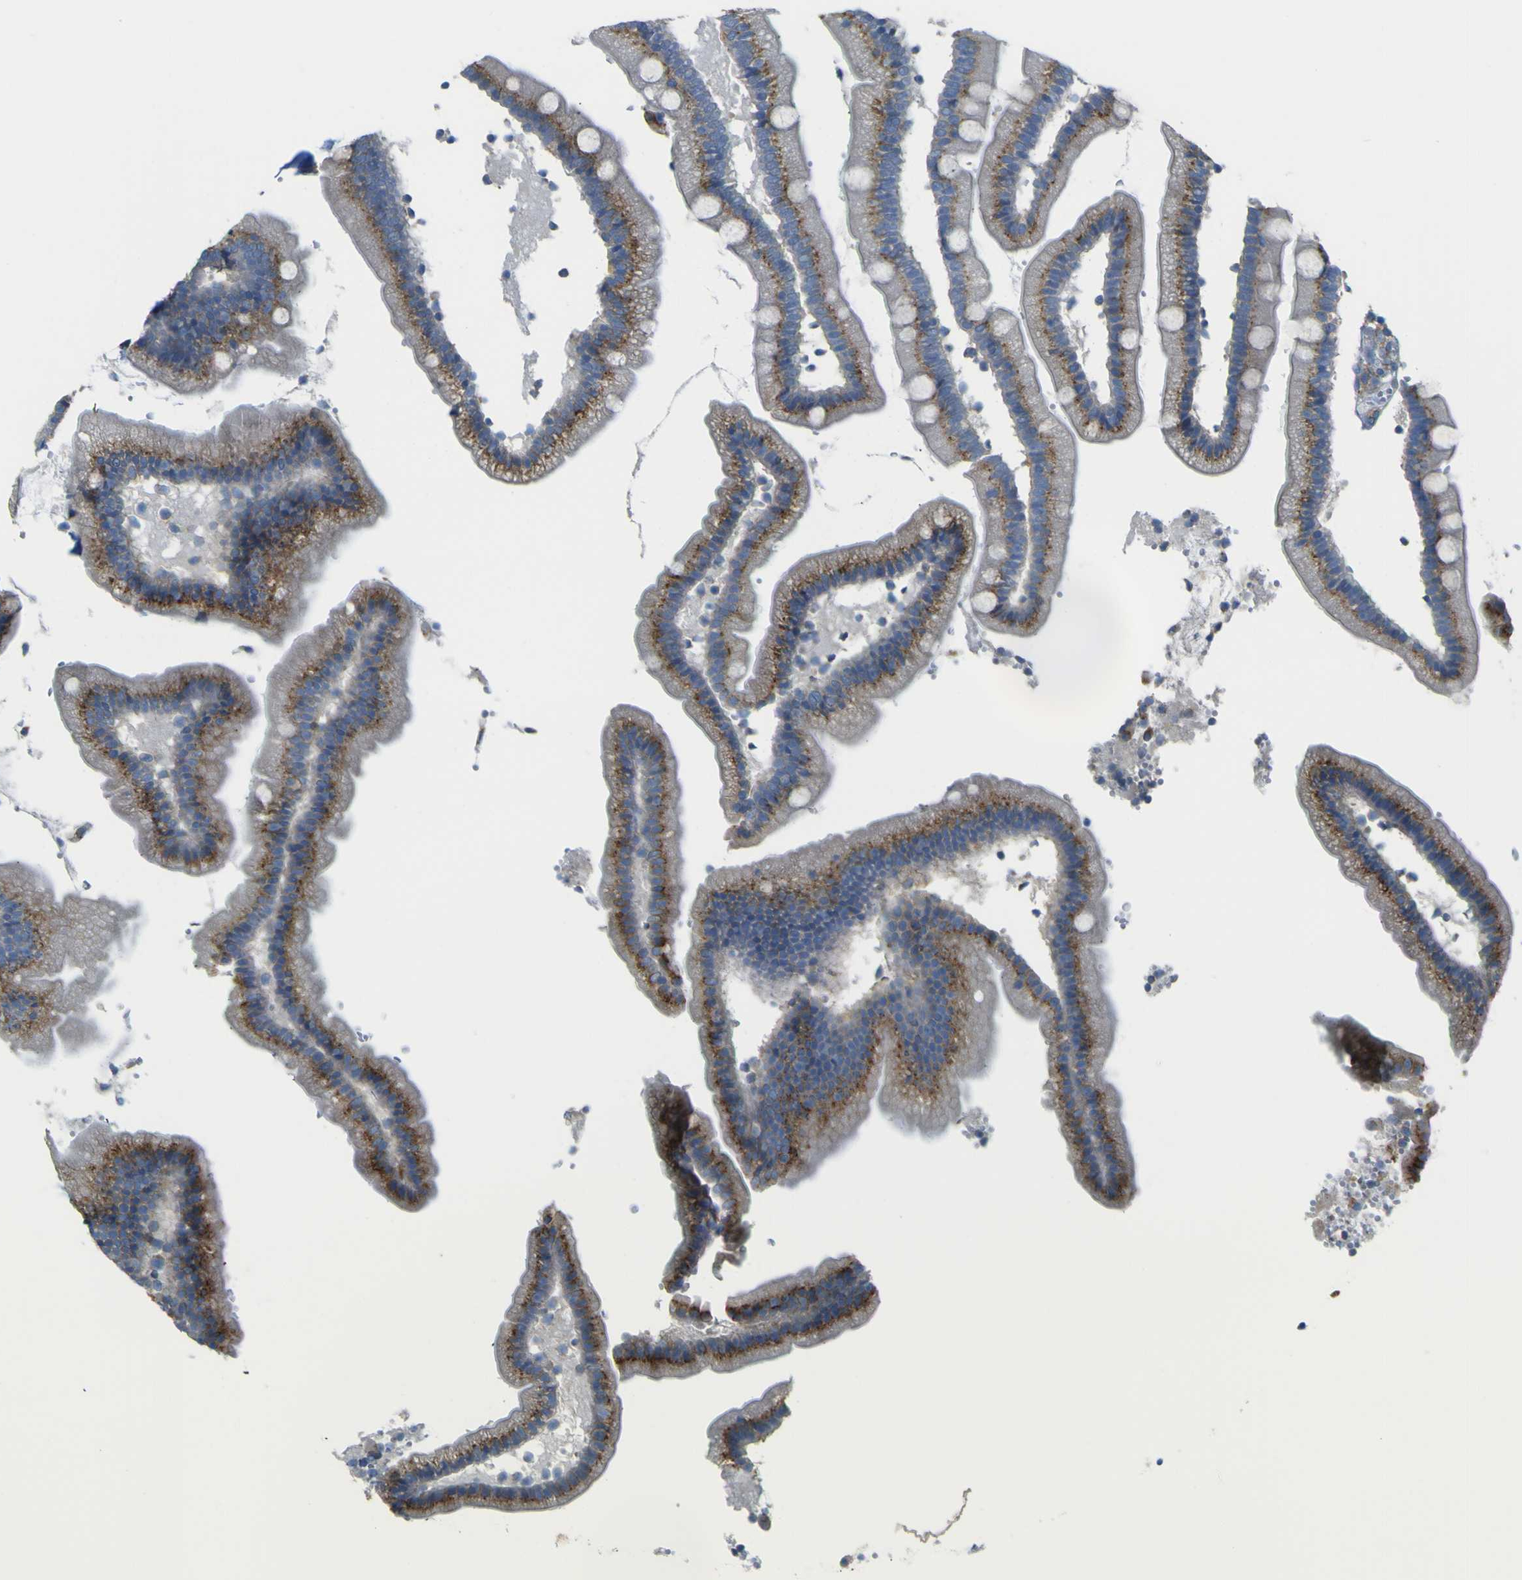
{"staining": {"intensity": "moderate", "quantity": "25%-75%", "location": "cytoplasmic/membranous"}, "tissue": "duodenum", "cell_type": "Glandular cells", "image_type": "normal", "snomed": [{"axis": "morphology", "description": "Normal tissue, NOS"}, {"axis": "topography", "description": "Duodenum"}], "caption": "Protein positivity by immunohistochemistry reveals moderate cytoplasmic/membranous expression in approximately 25%-75% of glandular cells in normal duodenum.", "gene": "IGF2R", "patient": {"sex": "male", "age": 66}}